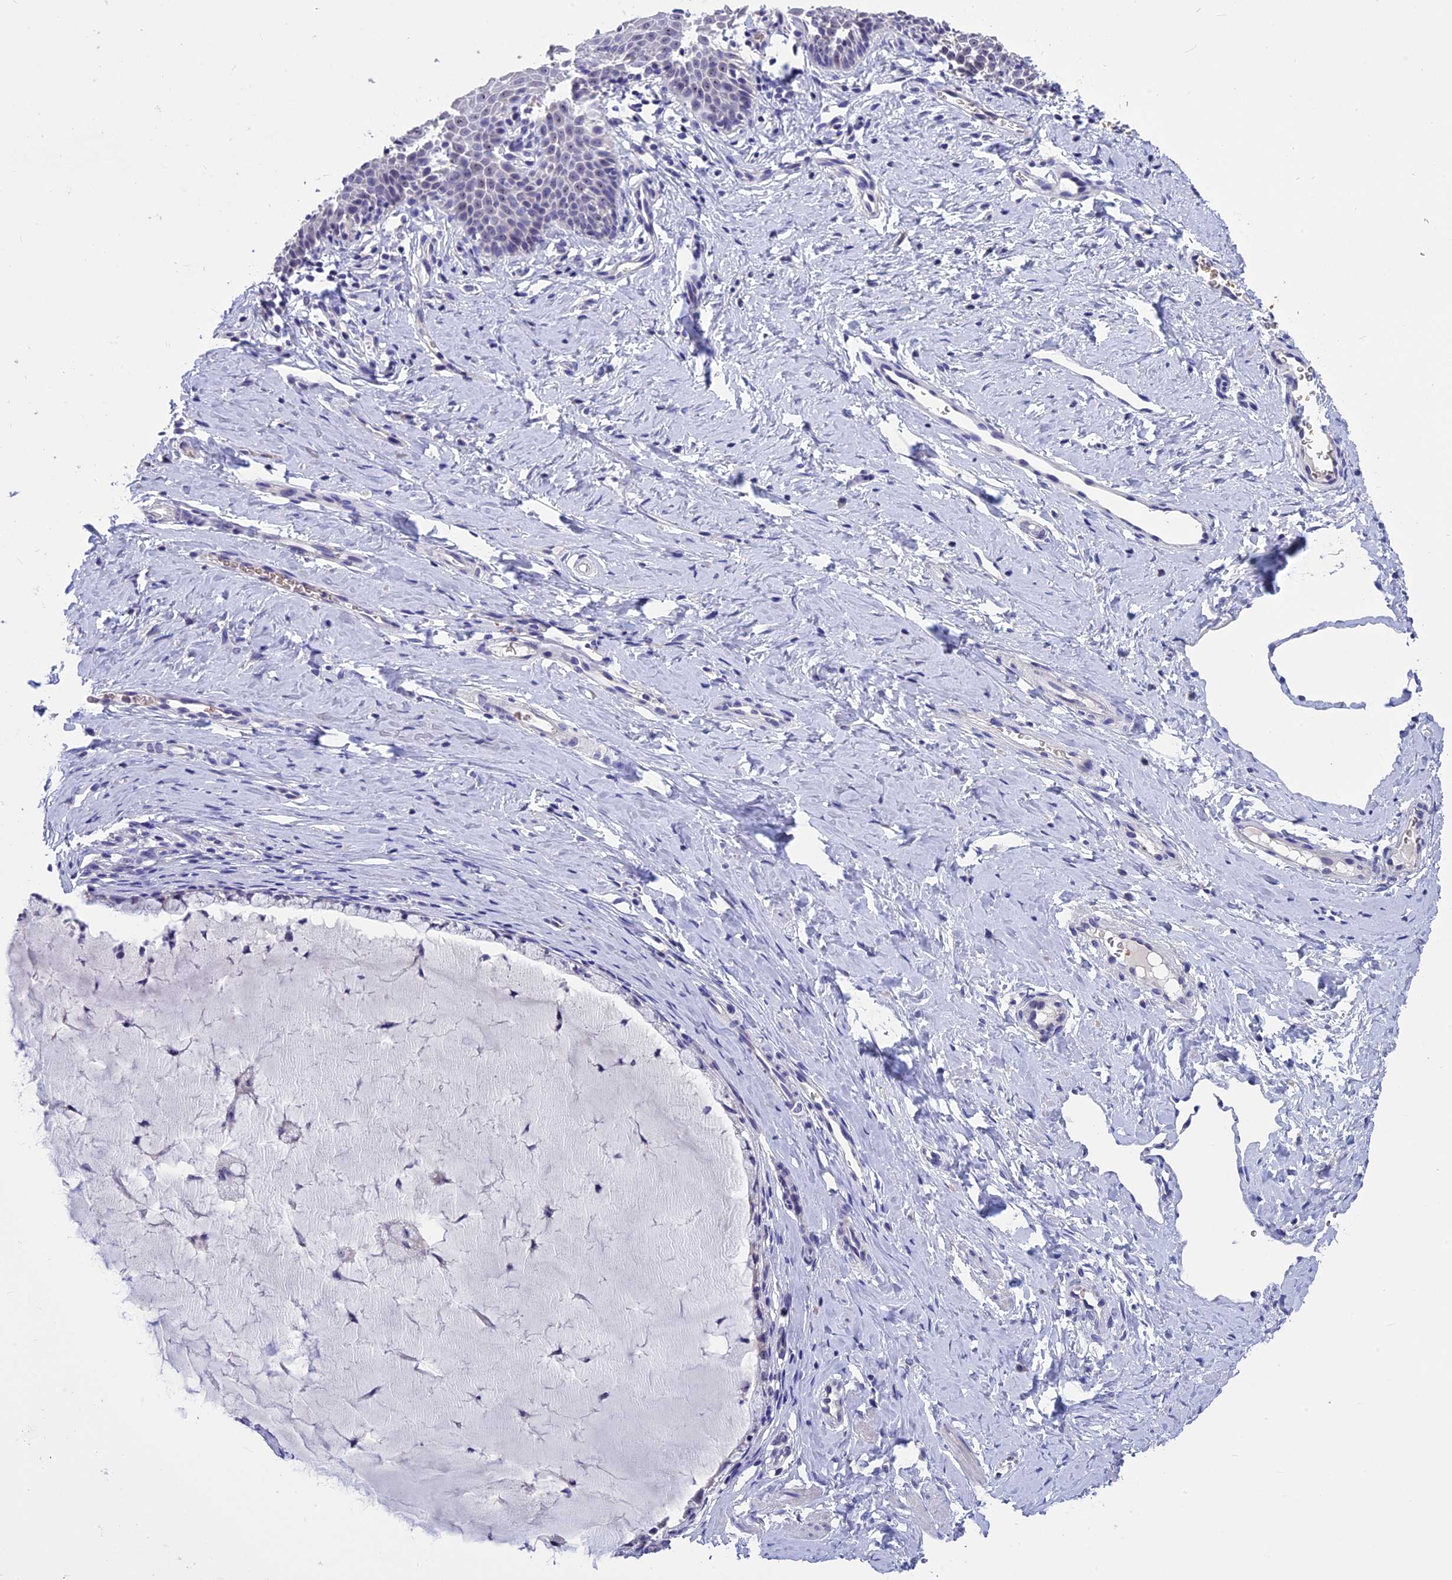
{"staining": {"intensity": "negative", "quantity": "none", "location": "none"}, "tissue": "cervix", "cell_type": "Glandular cells", "image_type": "normal", "snomed": [{"axis": "morphology", "description": "Normal tissue, NOS"}, {"axis": "topography", "description": "Cervix"}], "caption": "Histopathology image shows no protein positivity in glandular cells of benign cervix. Nuclei are stained in blue.", "gene": "KNOP1", "patient": {"sex": "female", "age": 36}}